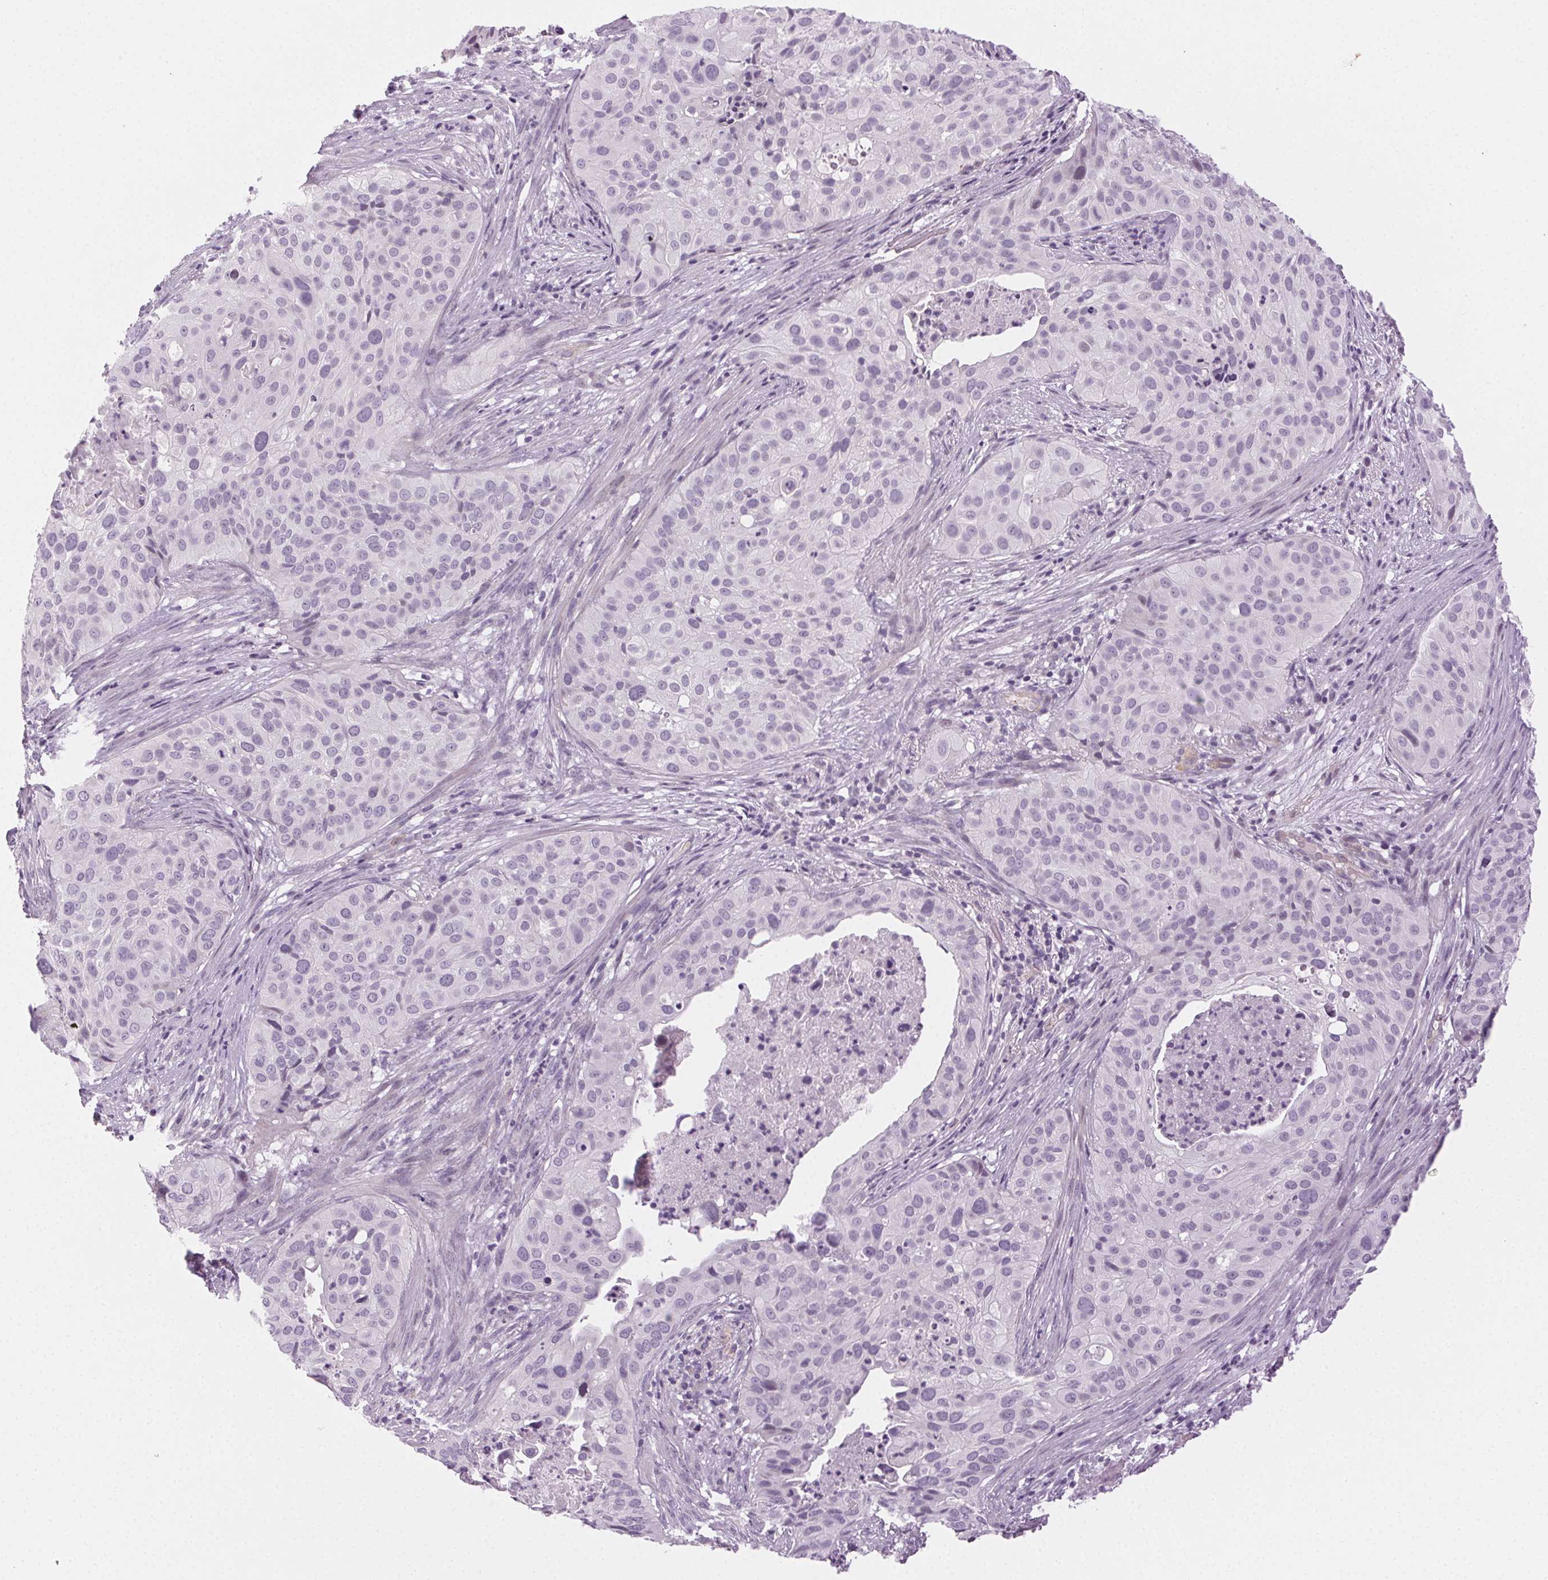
{"staining": {"intensity": "negative", "quantity": "none", "location": "none"}, "tissue": "cervical cancer", "cell_type": "Tumor cells", "image_type": "cancer", "snomed": [{"axis": "morphology", "description": "Squamous cell carcinoma, NOS"}, {"axis": "topography", "description": "Cervix"}], "caption": "This is an immunohistochemistry histopathology image of human cervical squamous cell carcinoma. There is no expression in tumor cells.", "gene": "AIF1L", "patient": {"sex": "female", "age": 38}}